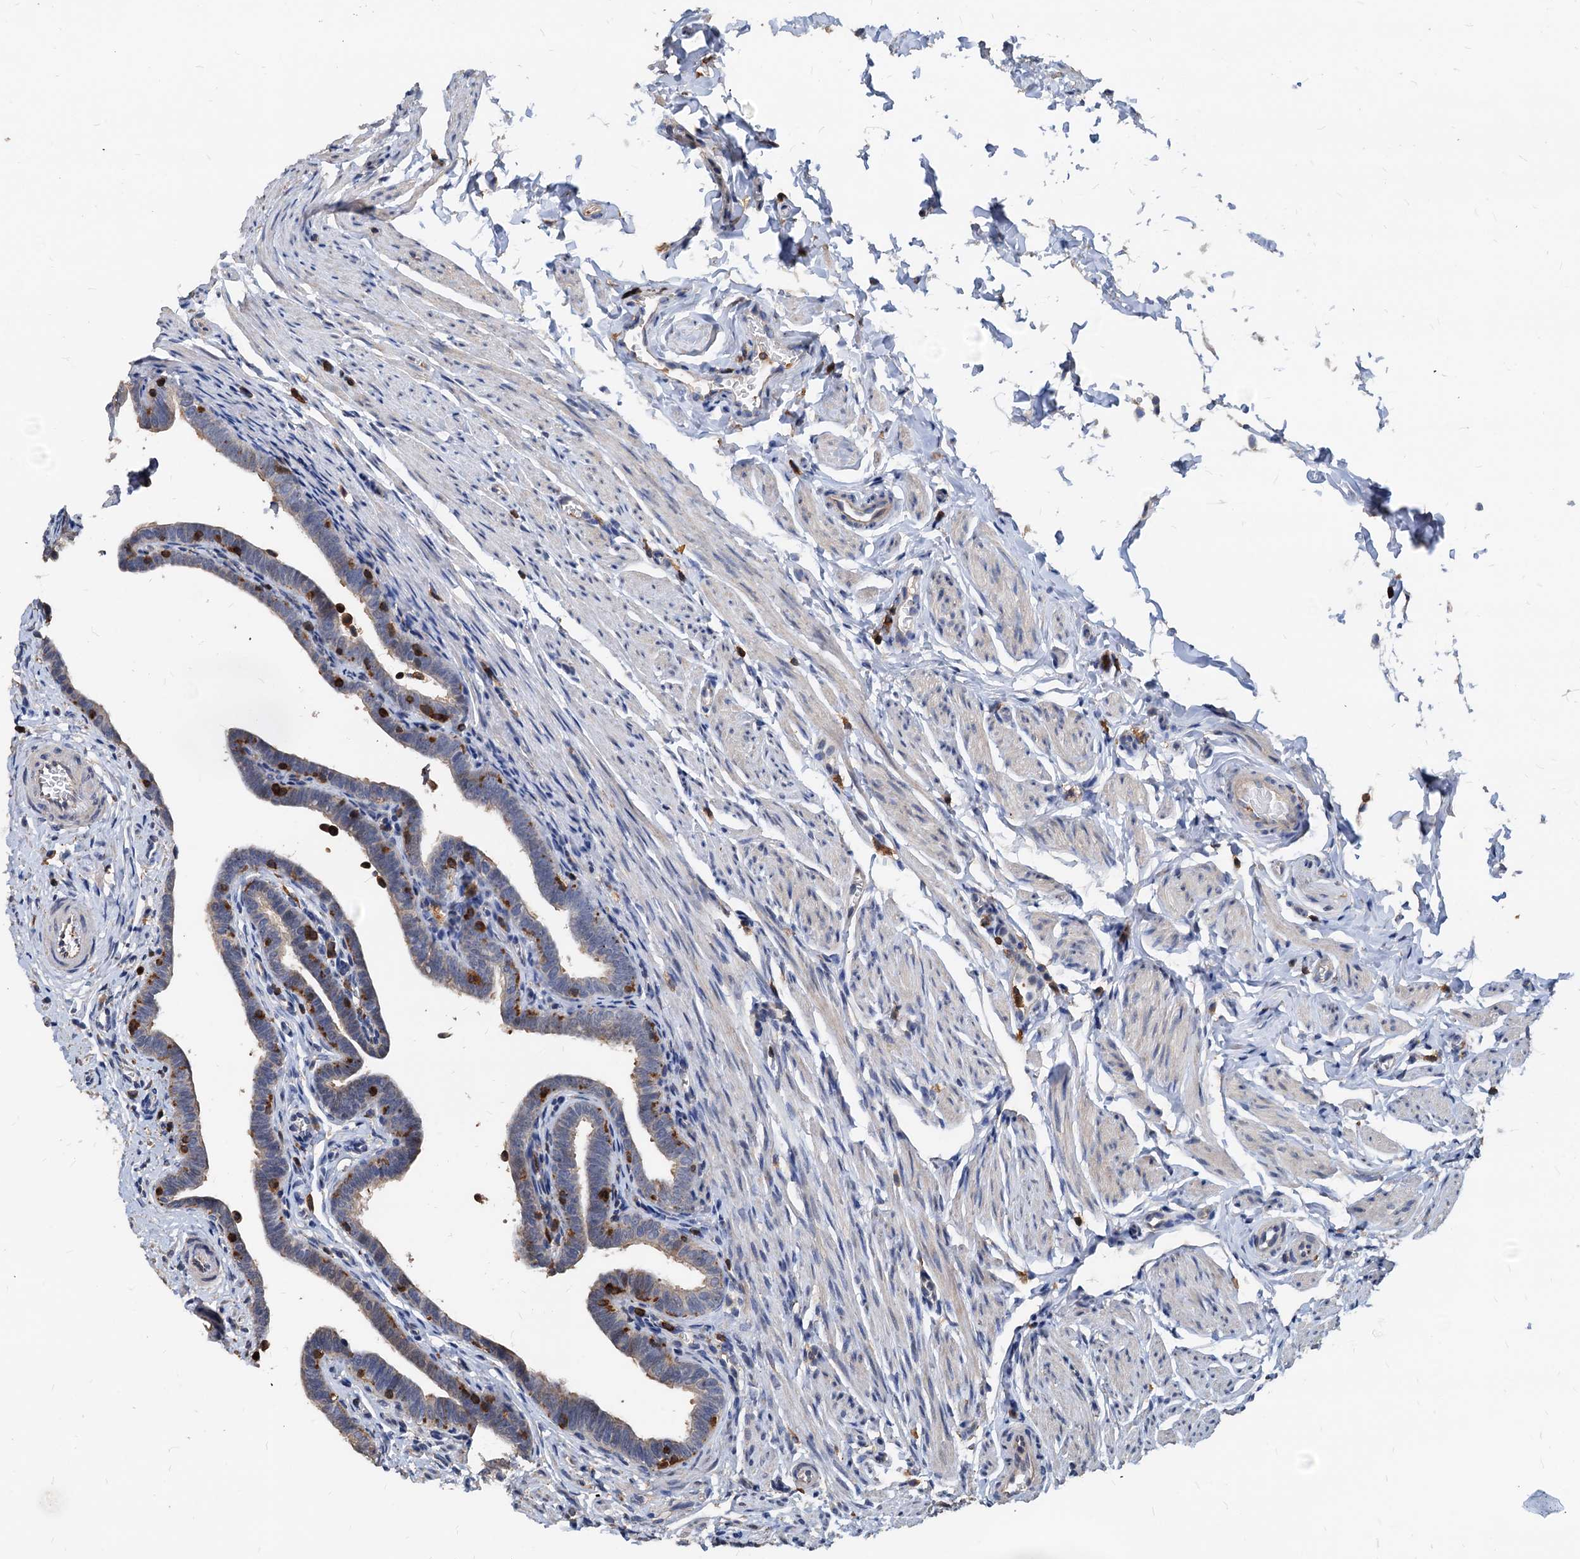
{"staining": {"intensity": "strong", "quantity": "<25%", "location": "cytoplasmic/membranous"}, "tissue": "fallopian tube", "cell_type": "Glandular cells", "image_type": "normal", "snomed": [{"axis": "morphology", "description": "Normal tissue, NOS"}, {"axis": "topography", "description": "Fallopian tube"}], "caption": "A high-resolution micrograph shows immunohistochemistry (IHC) staining of normal fallopian tube, which reveals strong cytoplasmic/membranous expression in approximately <25% of glandular cells.", "gene": "LCP2", "patient": {"sex": "female", "age": 36}}